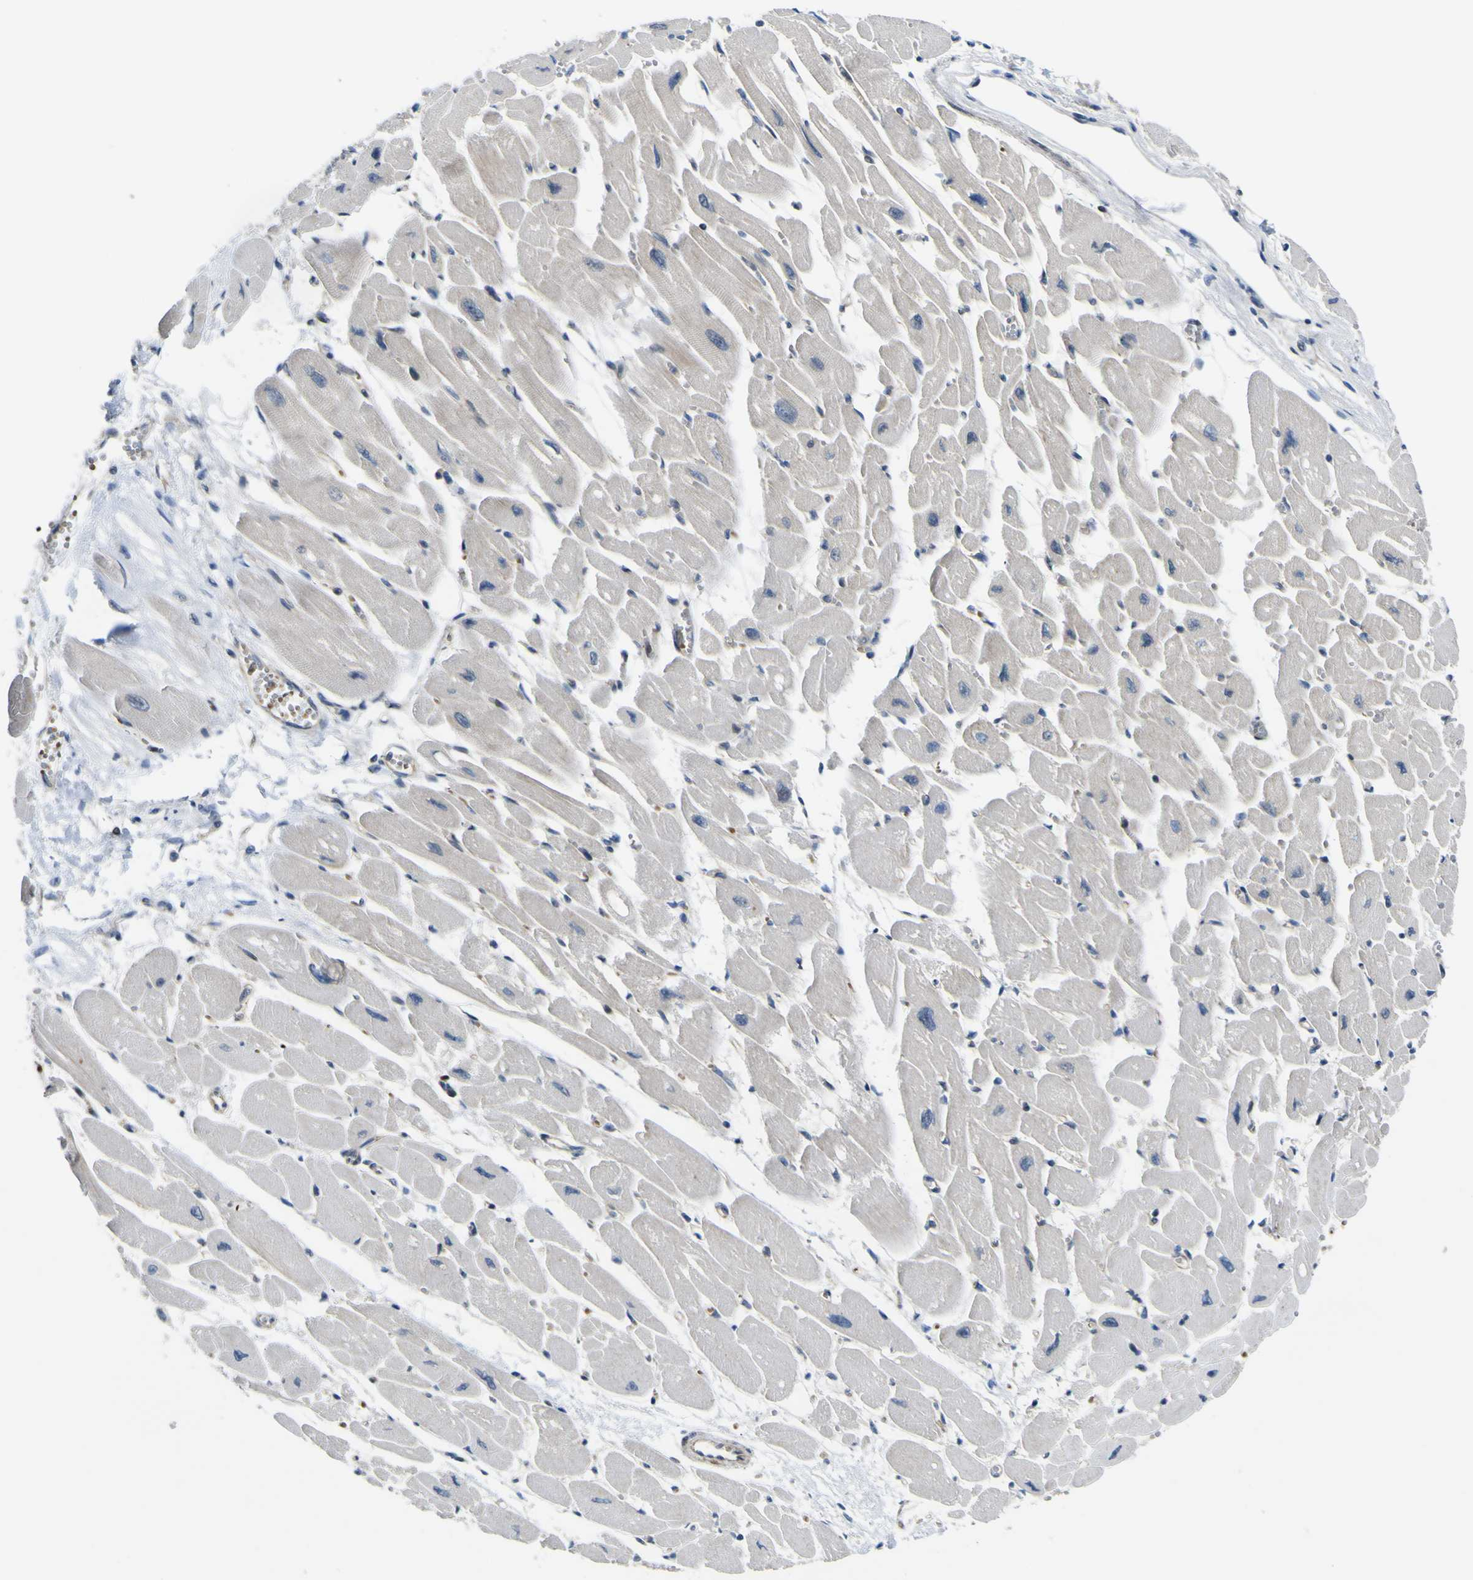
{"staining": {"intensity": "weak", "quantity": "<25%", "location": "cytoplasmic/membranous,nuclear"}, "tissue": "heart muscle", "cell_type": "Cardiomyocytes", "image_type": "normal", "snomed": [{"axis": "morphology", "description": "Normal tissue, NOS"}, {"axis": "topography", "description": "Heart"}], "caption": "A high-resolution histopathology image shows IHC staining of normal heart muscle, which reveals no significant staining in cardiomyocytes. (Brightfield microscopy of DAB immunohistochemistry (IHC) at high magnification).", "gene": "KDM7A", "patient": {"sex": "female", "age": 54}}